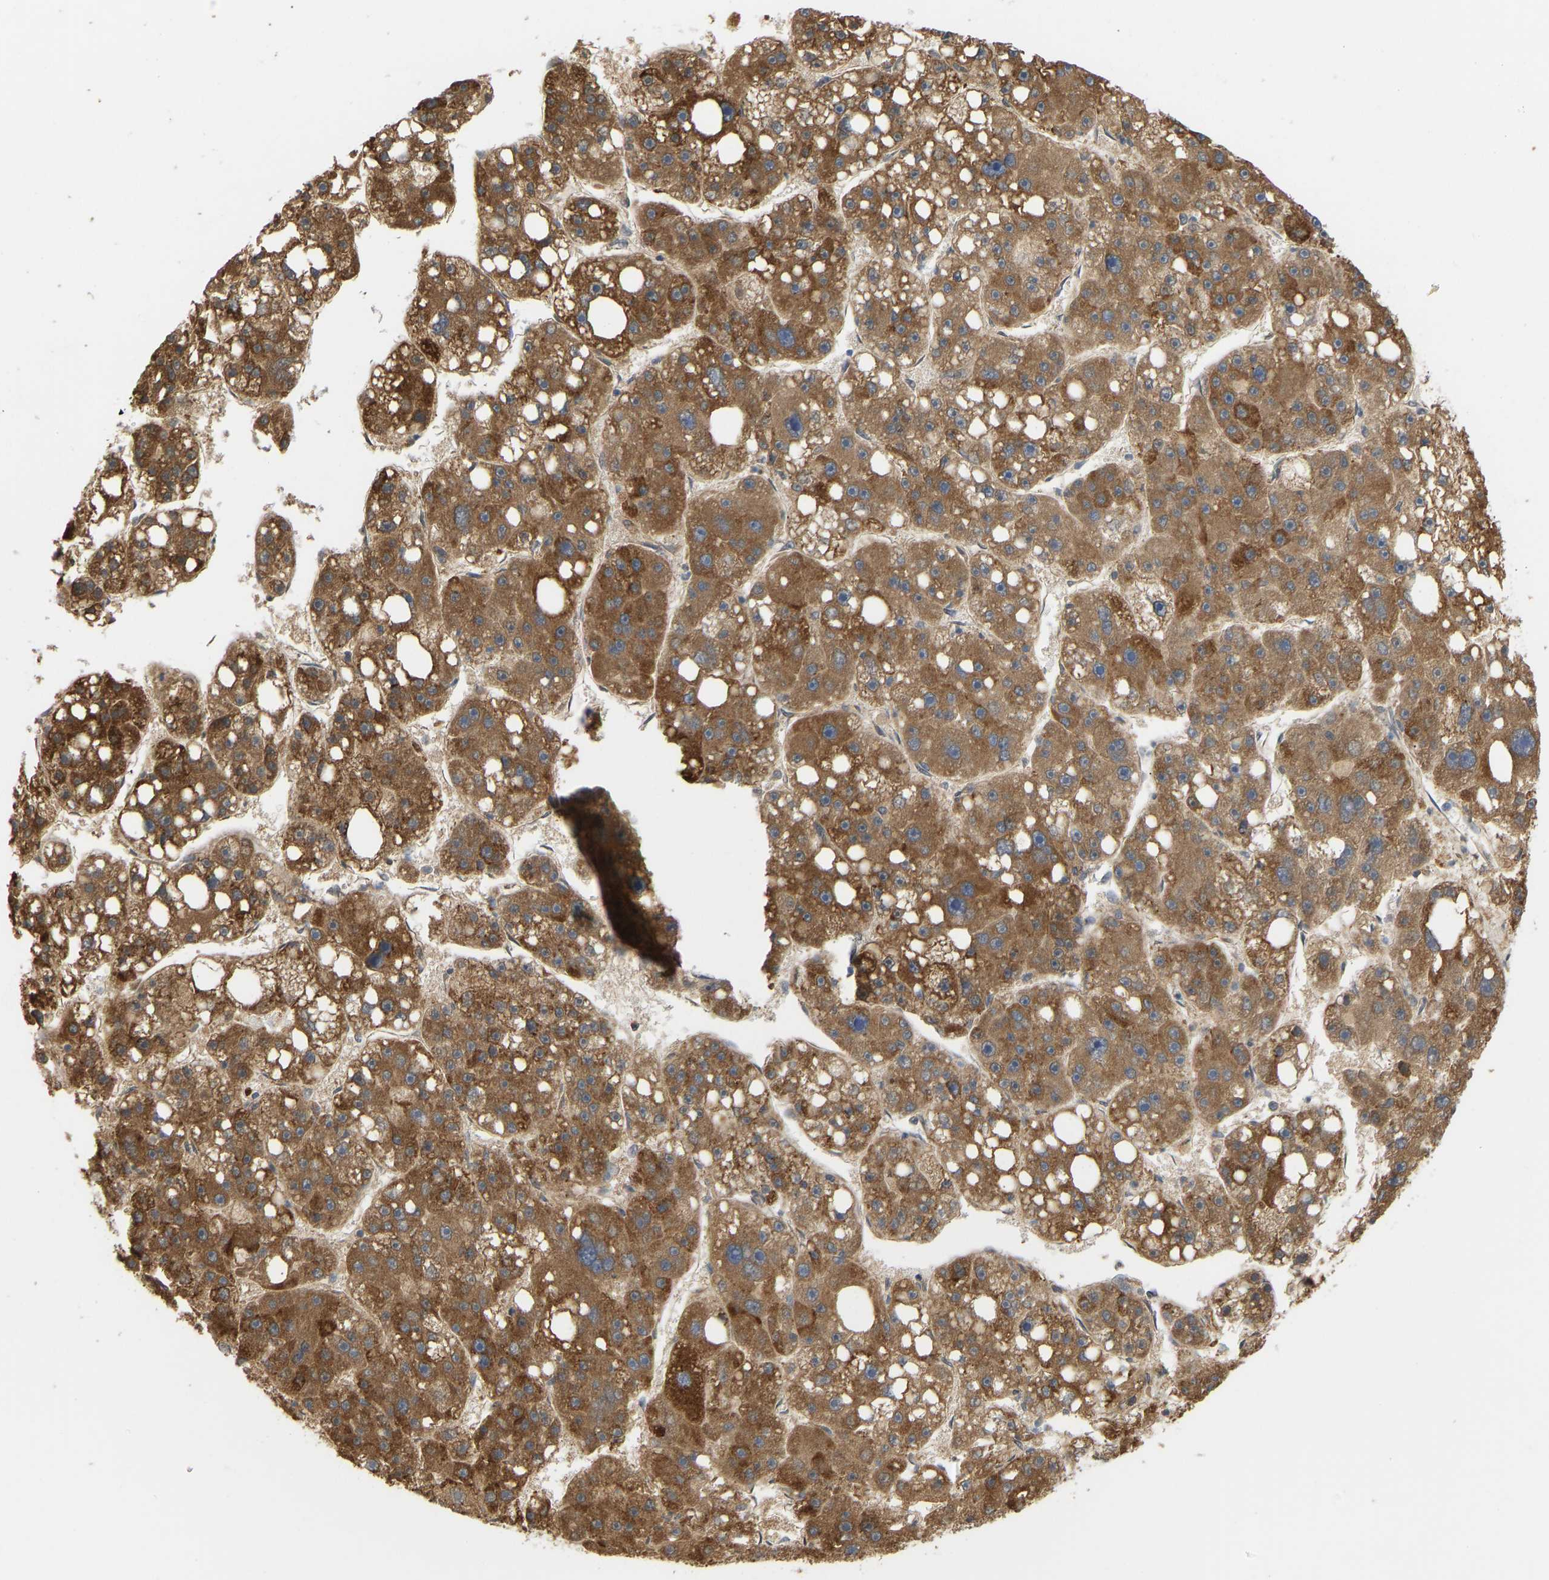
{"staining": {"intensity": "moderate", "quantity": ">75%", "location": "cytoplasmic/membranous"}, "tissue": "liver cancer", "cell_type": "Tumor cells", "image_type": "cancer", "snomed": [{"axis": "morphology", "description": "Carcinoma, Hepatocellular, NOS"}, {"axis": "topography", "description": "Liver"}], "caption": "Liver hepatocellular carcinoma stained for a protein (brown) shows moderate cytoplasmic/membranous positive staining in approximately >75% of tumor cells.", "gene": "BEND3", "patient": {"sex": "female", "age": 61}}